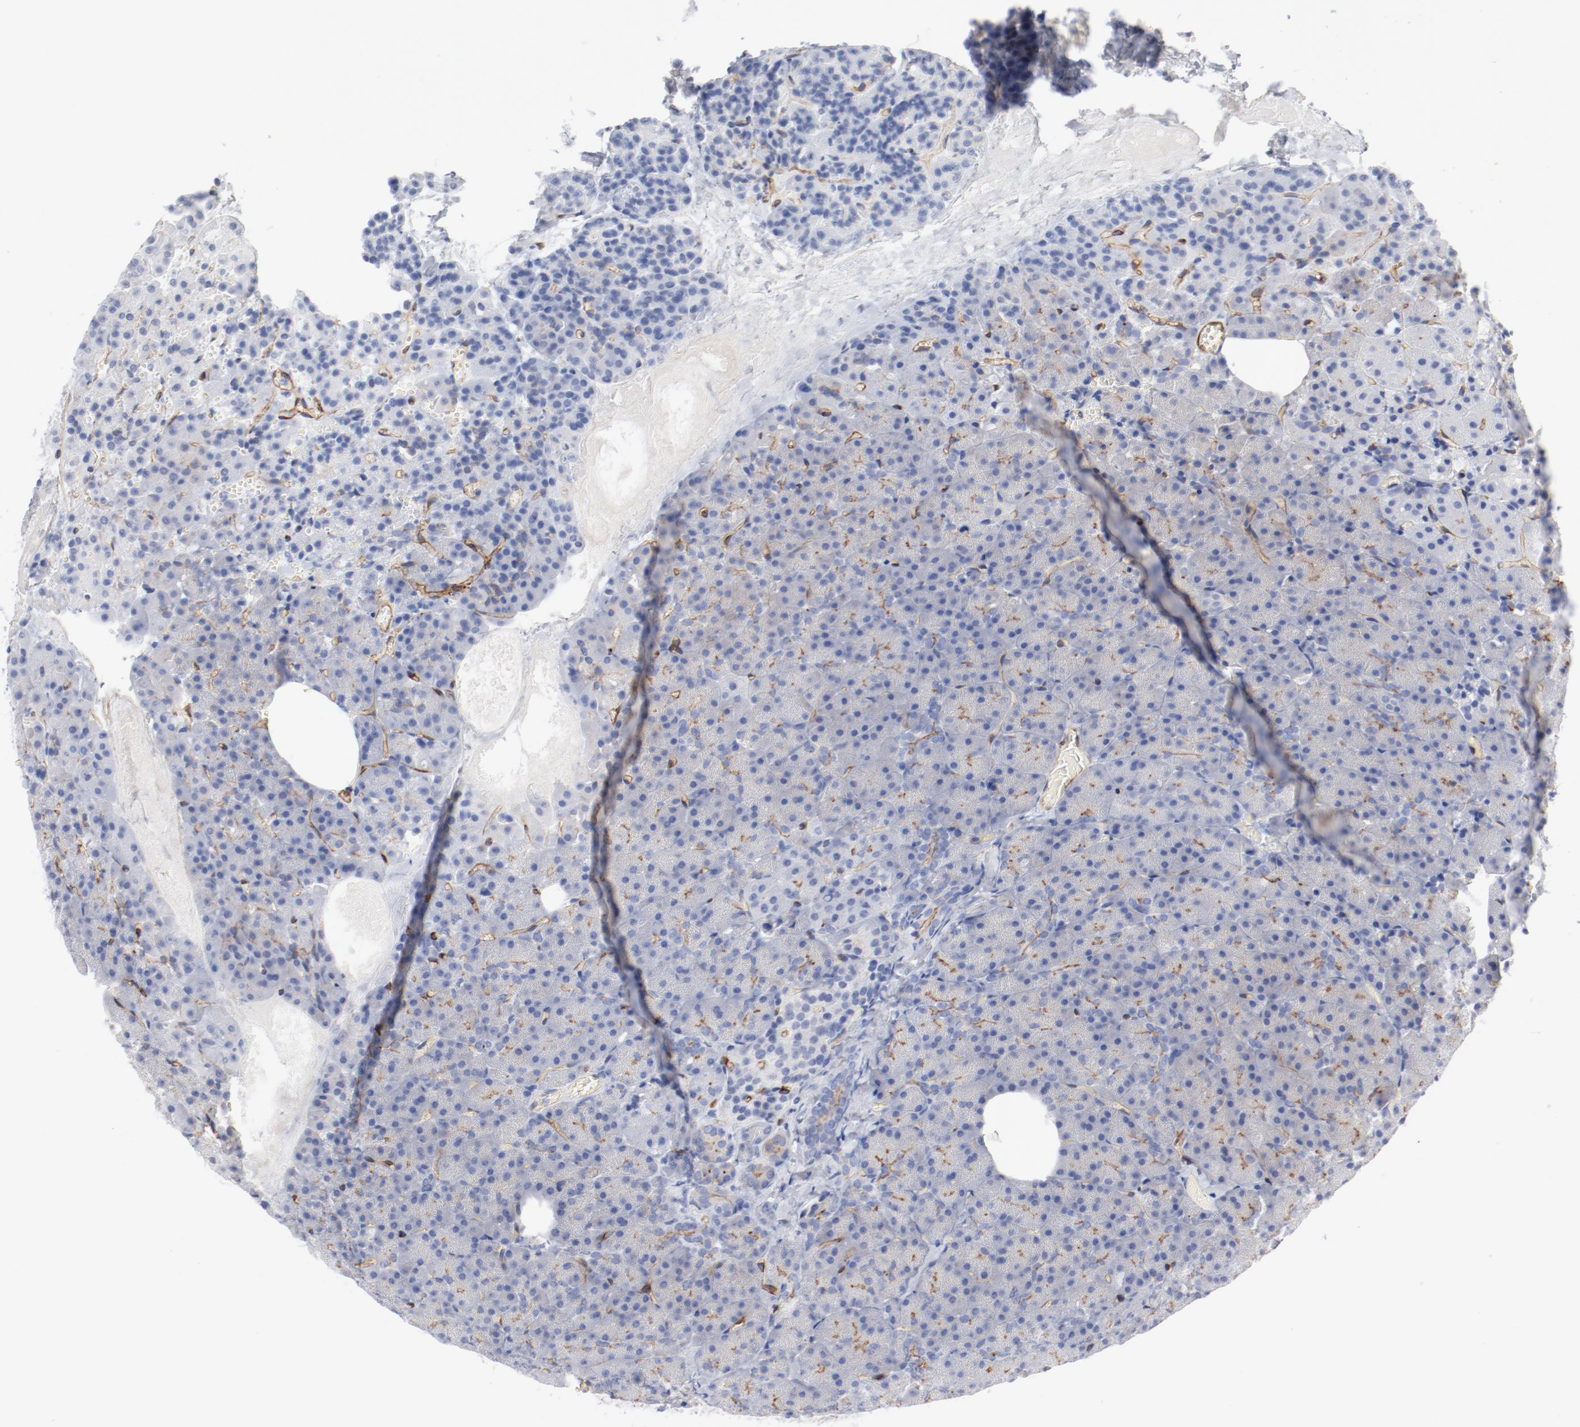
{"staining": {"intensity": "weak", "quantity": ">75%", "location": "cytoplasmic/membranous"}, "tissue": "carcinoid", "cell_type": "Tumor cells", "image_type": "cancer", "snomed": [{"axis": "morphology", "description": "Normal tissue, NOS"}, {"axis": "morphology", "description": "Carcinoid, malignant, NOS"}, {"axis": "topography", "description": "Pancreas"}], "caption": "Weak cytoplasmic/membranous positivity is seen in about >75% of tumor cells in malignant carcinoid. (Stains: DAB in brown, nuclei in blue, Microscopy: brightfield microscopy at high magnification).", "gene": "SHANK3", "patient": {"sex": "female", "age": 35}}